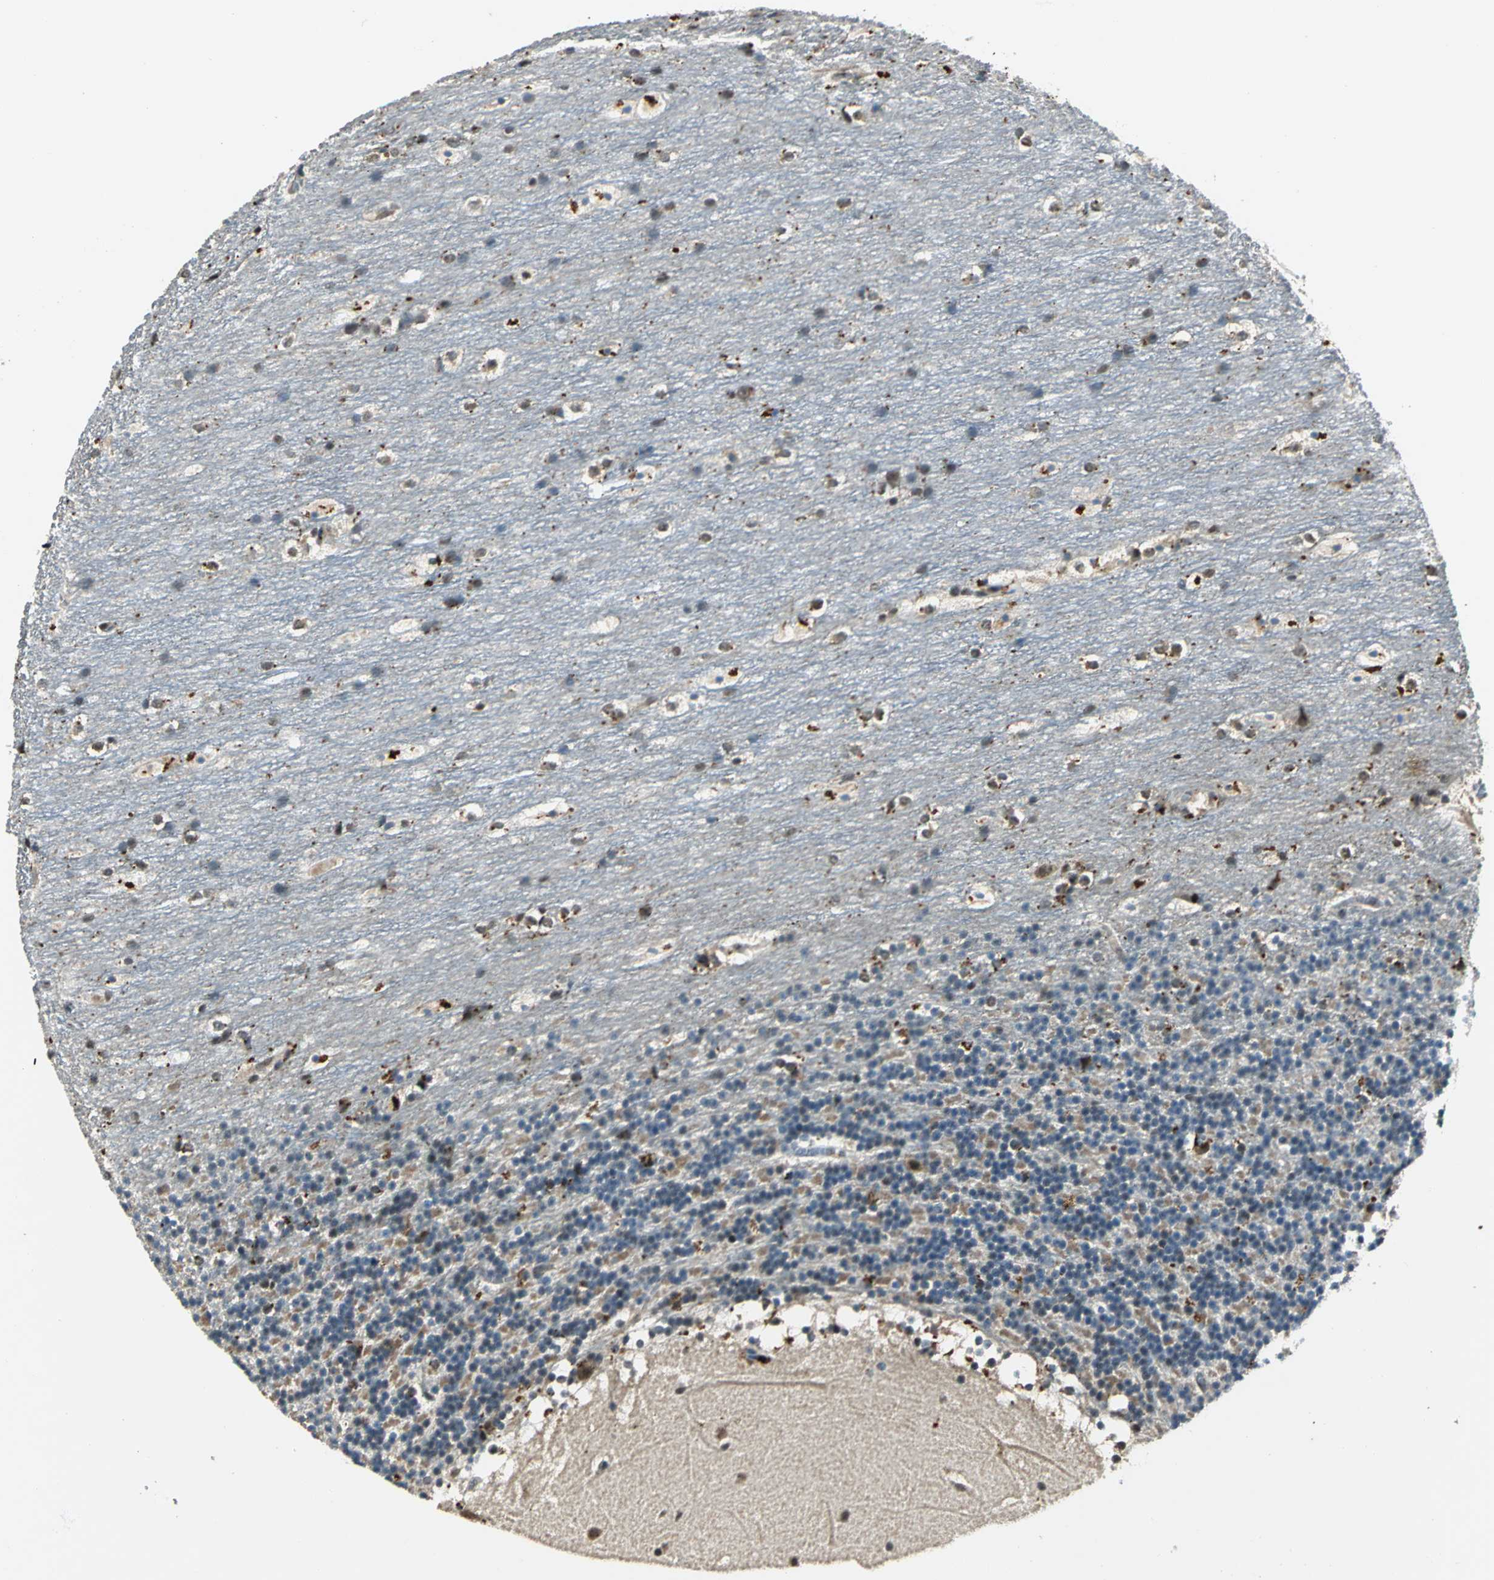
{"staining": {"intensity": "weak", "quantity": ">75%", "location": "cytoplasmic/membranous"}, "tissue": "cerebellum", "cell_type": "Cells in granular layer", "image_type": "normal", "snomed": [{"axis": "morphology", "description": "Normal tissue, NOS"}, {"axis": "topography", "description": "Cerebellum"}], "caption": "This is a histology image of IHC staining of benign cerebellum, which shows weak expression in the cytoplasmic/membranous of cells in granular layer.", "gene": "PPP1R13L", "patient": {"sex": "female", "age": 19}}